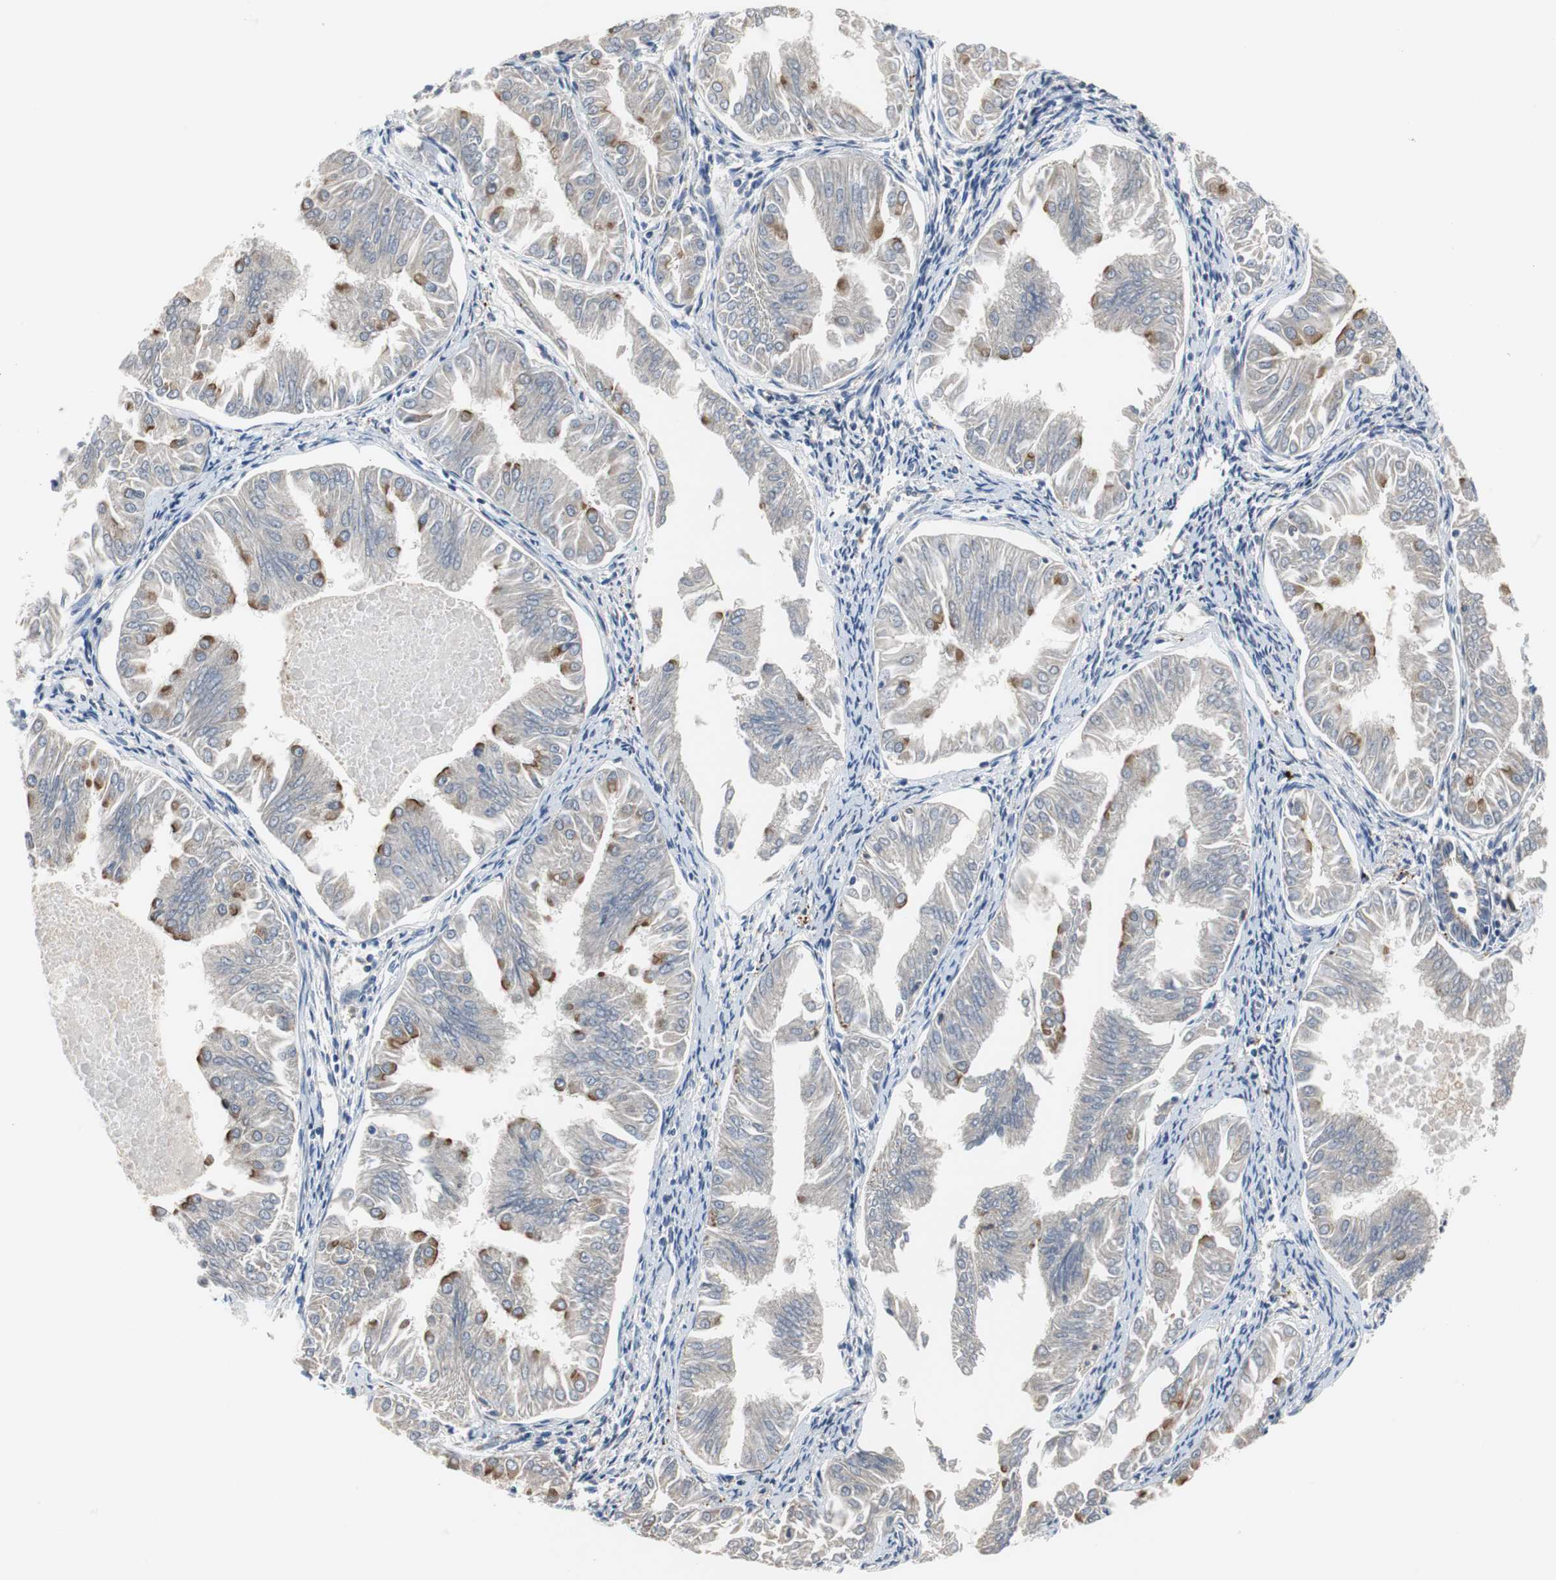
{"staining": {"intensity": "strong", "quantity": "<25%", "location": "cytoplasmic/membranous"}, "tissue": "endometrial cancer", "cell_type": "Tumor cells", "image_type": "cancer", "snomed": [{"axis": "morphology", "description": "Adenocarcinoma, NOS"}, {"axis": "topography", "description": "Endometrium"}], "caption": "This is an image of immunohistochemistry (IHC) staining of endometrial cancer, which shows strong expression in the cytoplasmic/membranous of tumor cells.", "gene": "CALB2", "patient": {"sex": "female", "age": 53}}